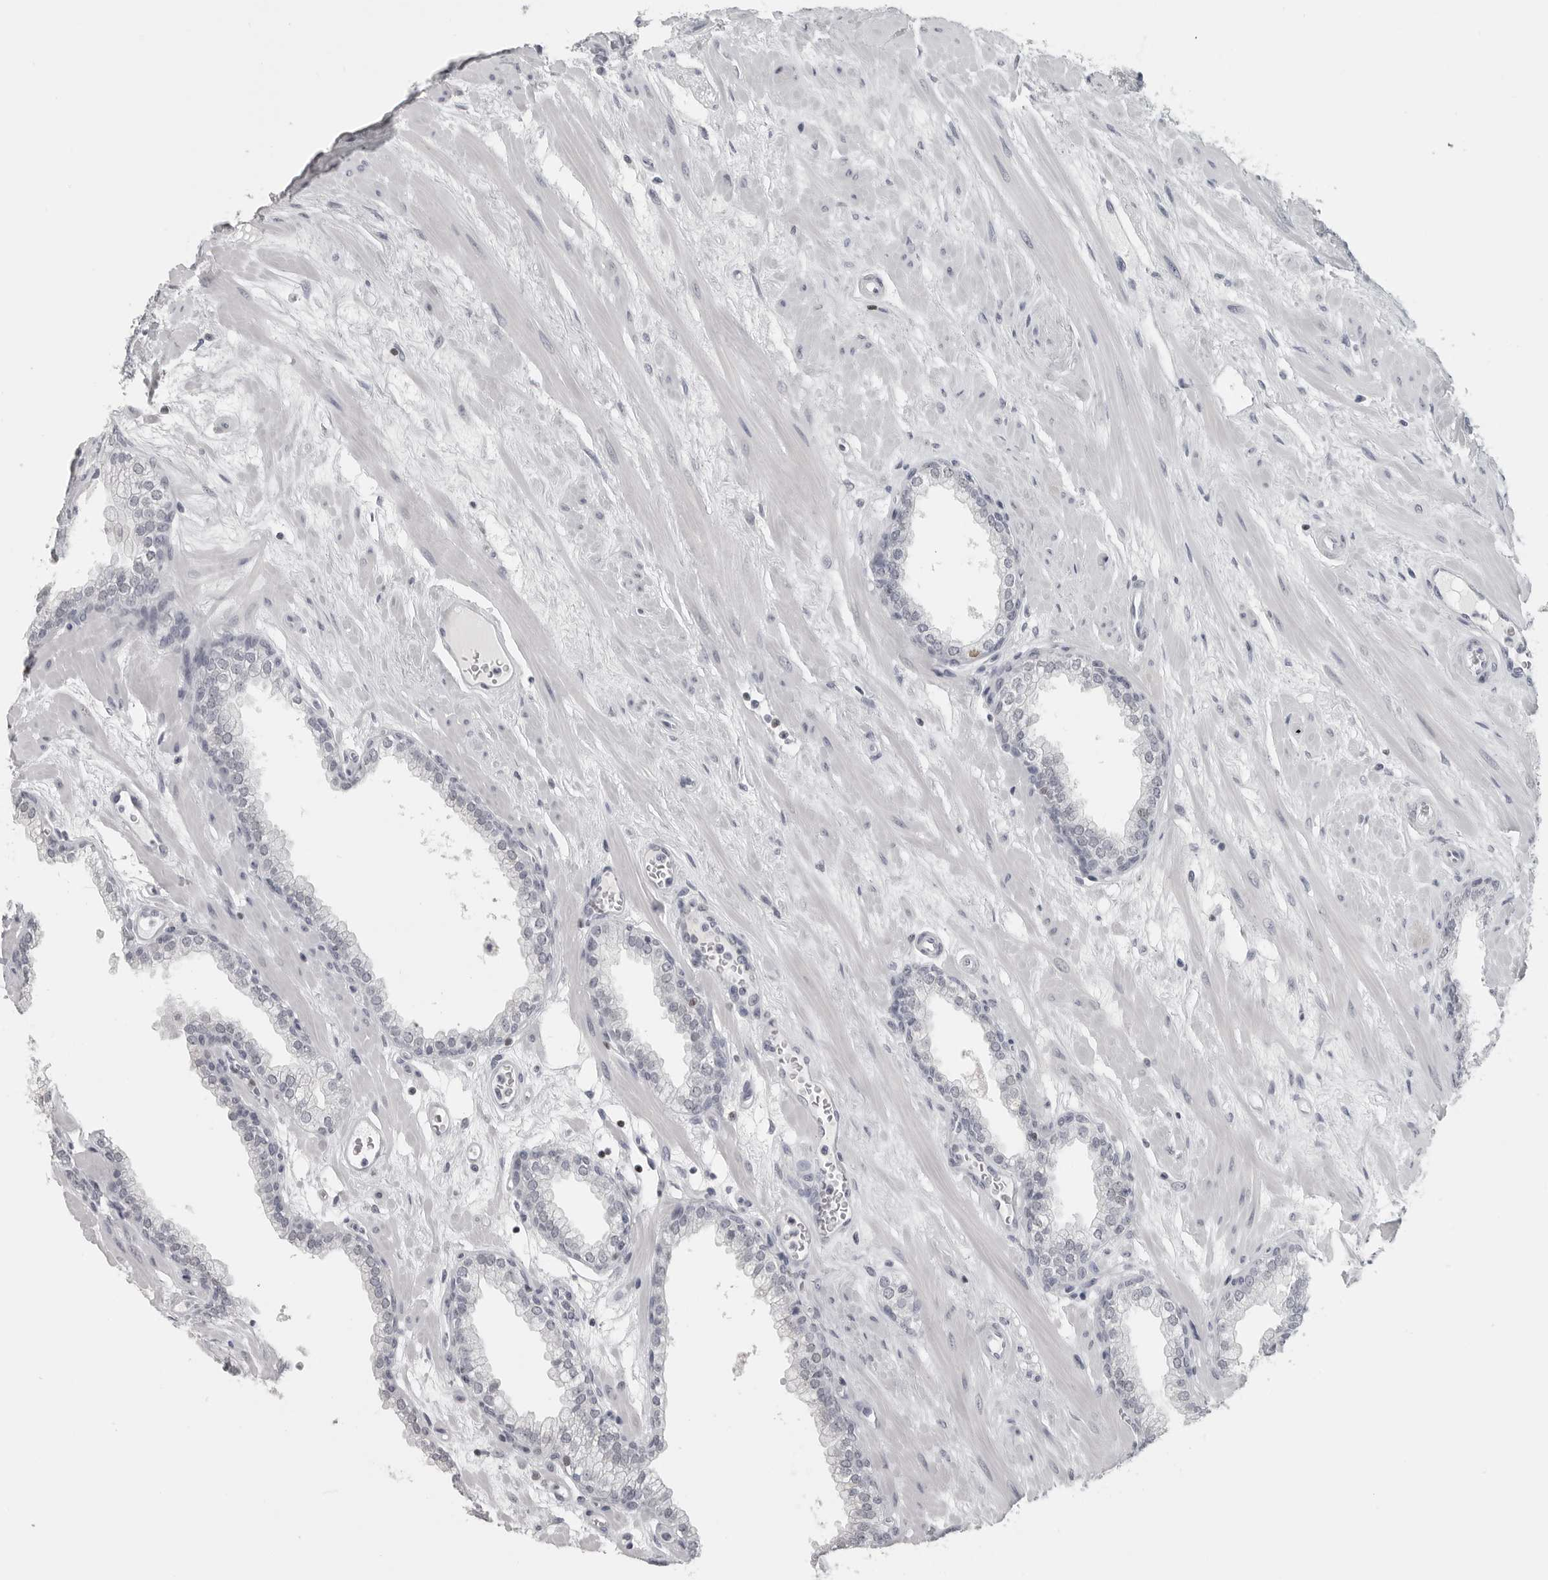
{"staining": {"intensity": "negative", "quantity": "none", "location": "none"}, "tissue": "prostate", "cell_type": "Glandular cells", "image_type": "normal", "snomed": [{"axis": "morphology", "description": "Normal tissue, NOS"}, {"axis": "morphology", "description": "Urothelial carcinoma, Low grade"}, {"axis": "topography", "description": "Urinary bladder"}, {"axis": "topography", "description": "Prostate"}], "caption": "High power microscopy histopathology image of an immunohistochemistry histopathology image of unremarkable prostate, revealing no significant expression in glandular cells.", "gene": "SATB2", "patient": {"sex": "male", "age": 60}}